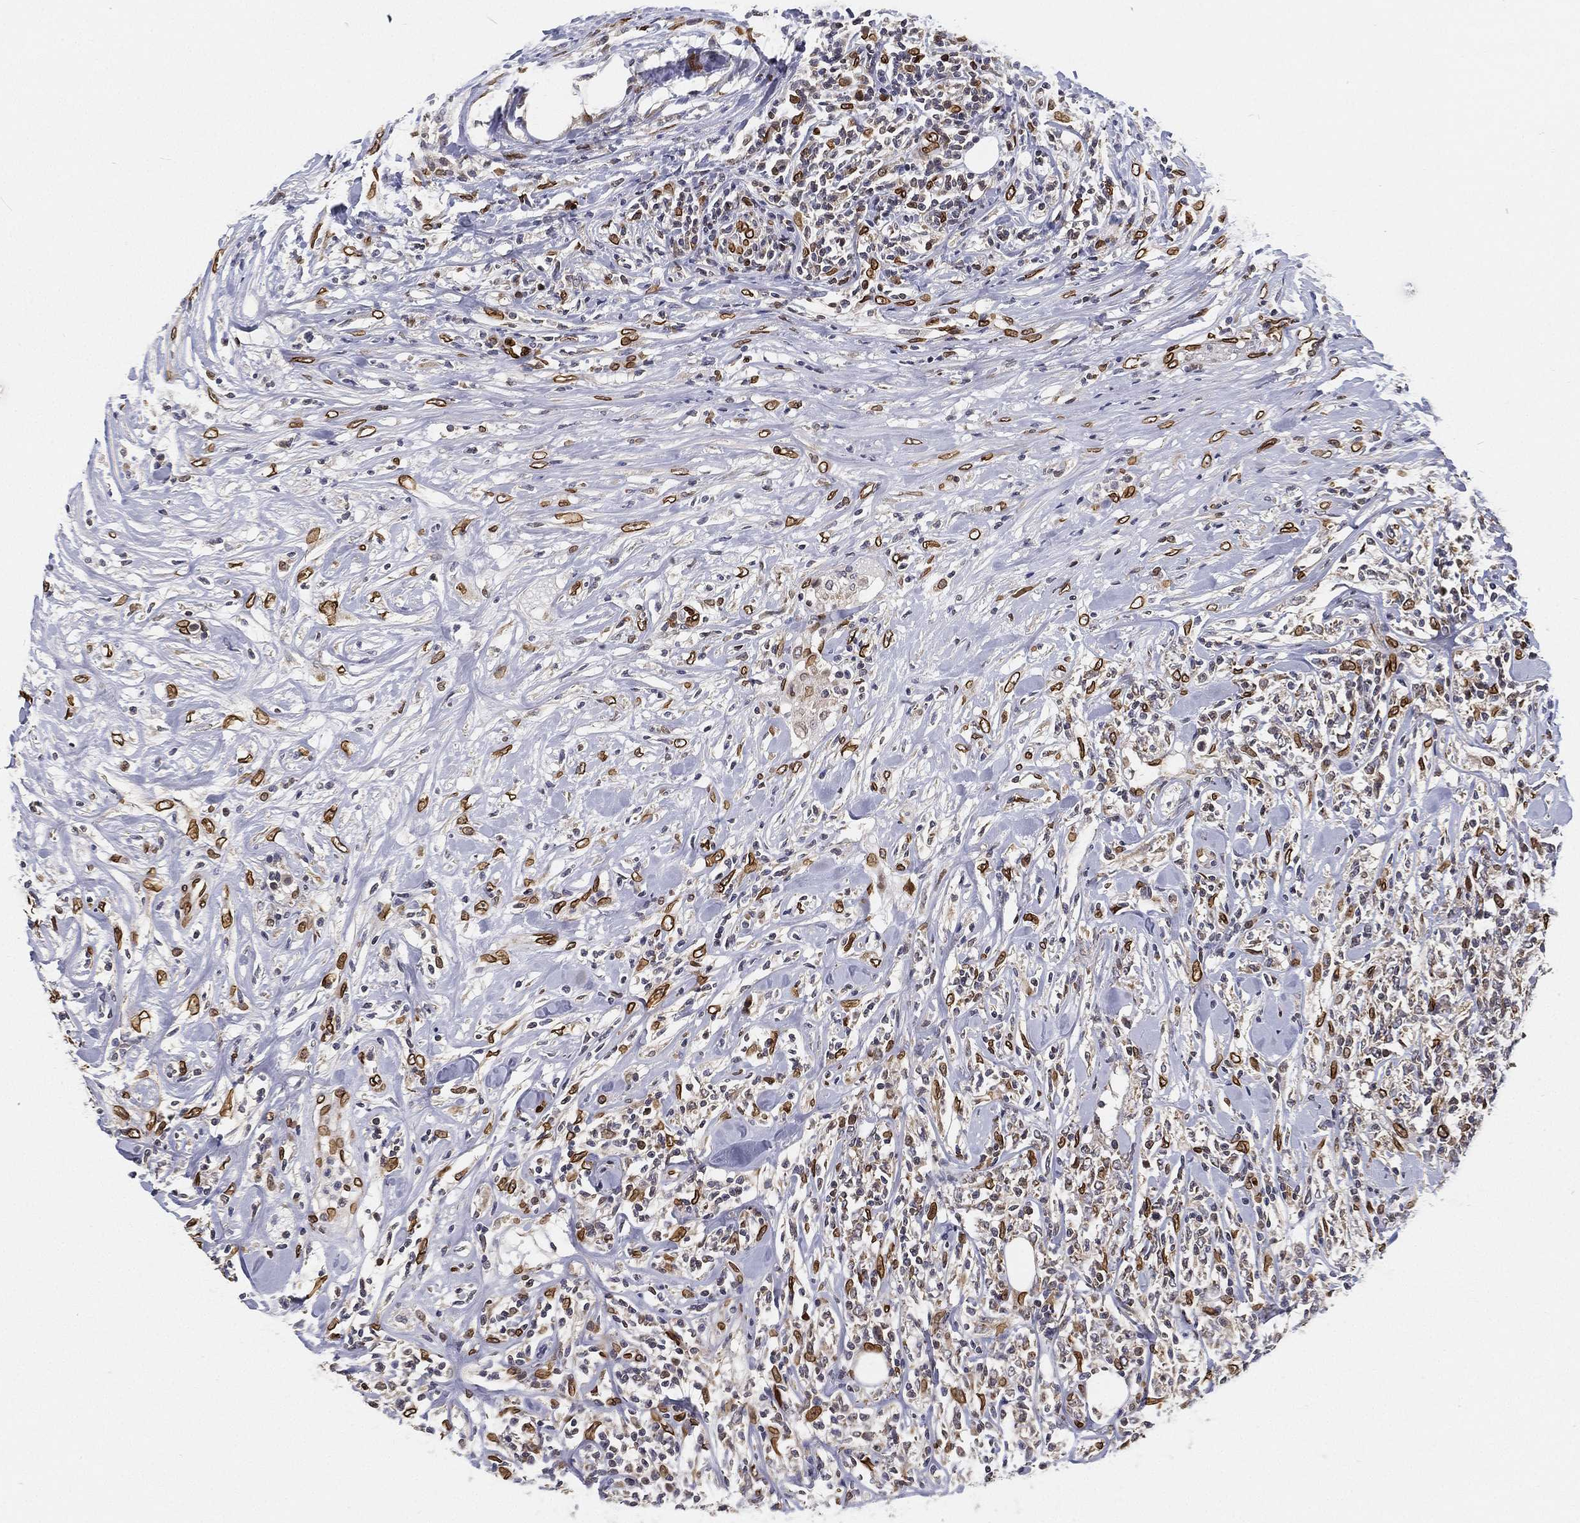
{"staining": {"intensity": "strong", "quantity": "<25%", "location": "cytoplasmic/membranous,nuclear"}, "tissue": "lymphoma", "cell_type": "Tumor cells", "image_type": "cancer", "snomed": [{"axis": "morphology", "description": "Malignant lymphoma, non-Hodgkin's type, High grade"}, {"axis": "topography", "description": "Lymph node"}], "caption": "Lymphoma stained with DAB immunohistochemistry exhibits medium levels of strong cytoplasmic/membranous and nuclear positivity in approximately <25% of tumor cells.", "gene": "PALB2", "patient": {"sex": "female", "age": 84}}